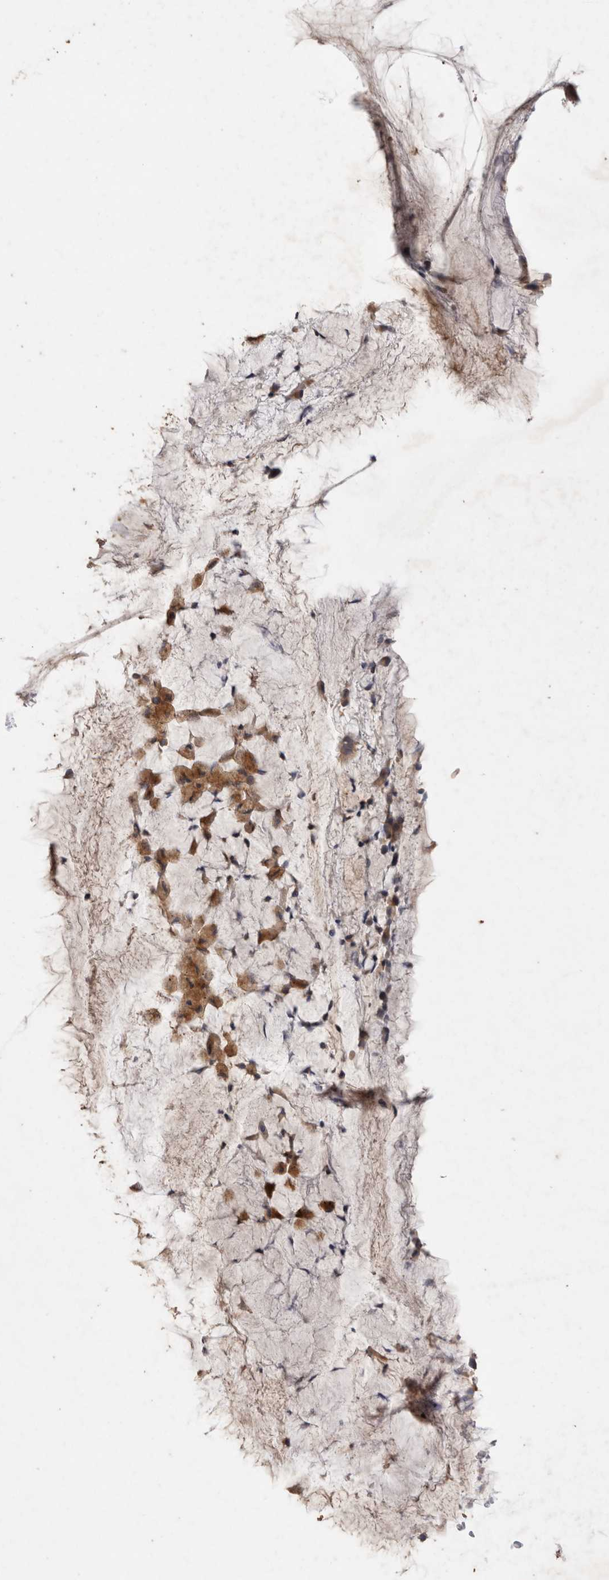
{"staining": {"intensity": "moderate", "quantity": ">75%", "location": "cytoplasmic/membranous"}, "tissue": "bronchus", "cell_type": "Respiratory epithelial cells", "image_type": "normal", "snomed": [{"axis": "morphology", "description": "Normal tissue, NOS"}, {"axis": "topography", "description": "Cartilage tissue"}], "caption": "This photomicrograph demonstrates normal bronchus stained with immunohistochemistry to label a protein in brown. The cytoplasmic/membranous of respiratory epithelial cells show moderate positivity for the protein. Nuclei are counter-stained blue.", "gene": "SNX31", "patient": {"sex": "female", "age": 63}}